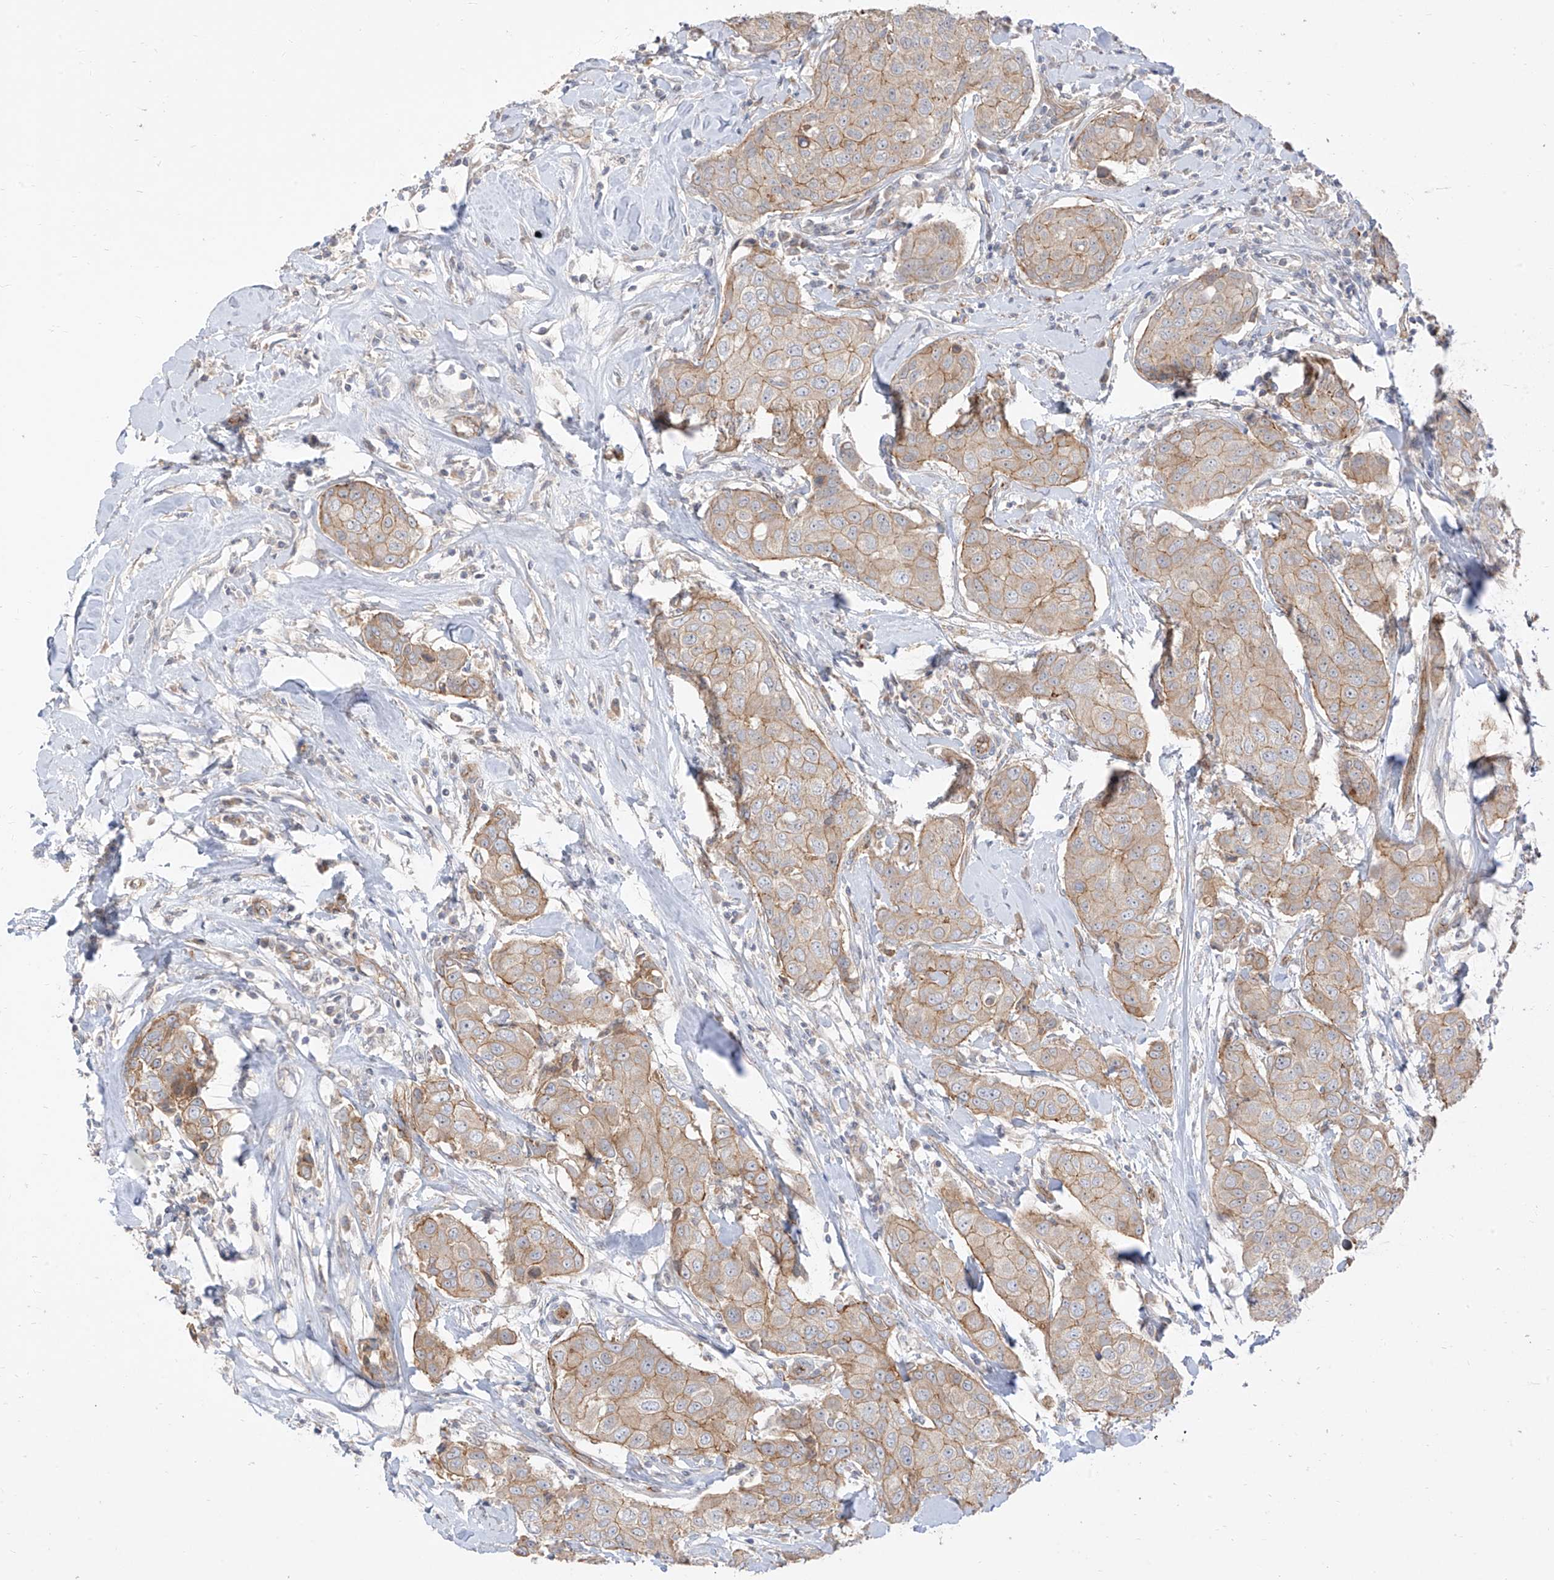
{"staining": {"intensity": "moderate", "quantity": "25%-75%", "location": "cytoplasmic/membranous"}, "tissue": "breast cancer", "cell_type": "Tumor cells", "image_type": "cancer", "snomed": [{"axis": "morphology", "description": "Duct carcinoma"}, {"axis": "topography", "description": "Breast"}], "caption": "Immunohistochemistry micrograph of infiltrating ductal carcinoma (breast) stained for a protein (brown), which reveals medium levels of moderate cytoplasmic/membranous staining in about 25%-75% of tumor cells.", "gene": "EPHX4", "patient": {"sex": "female", "age": 80}}